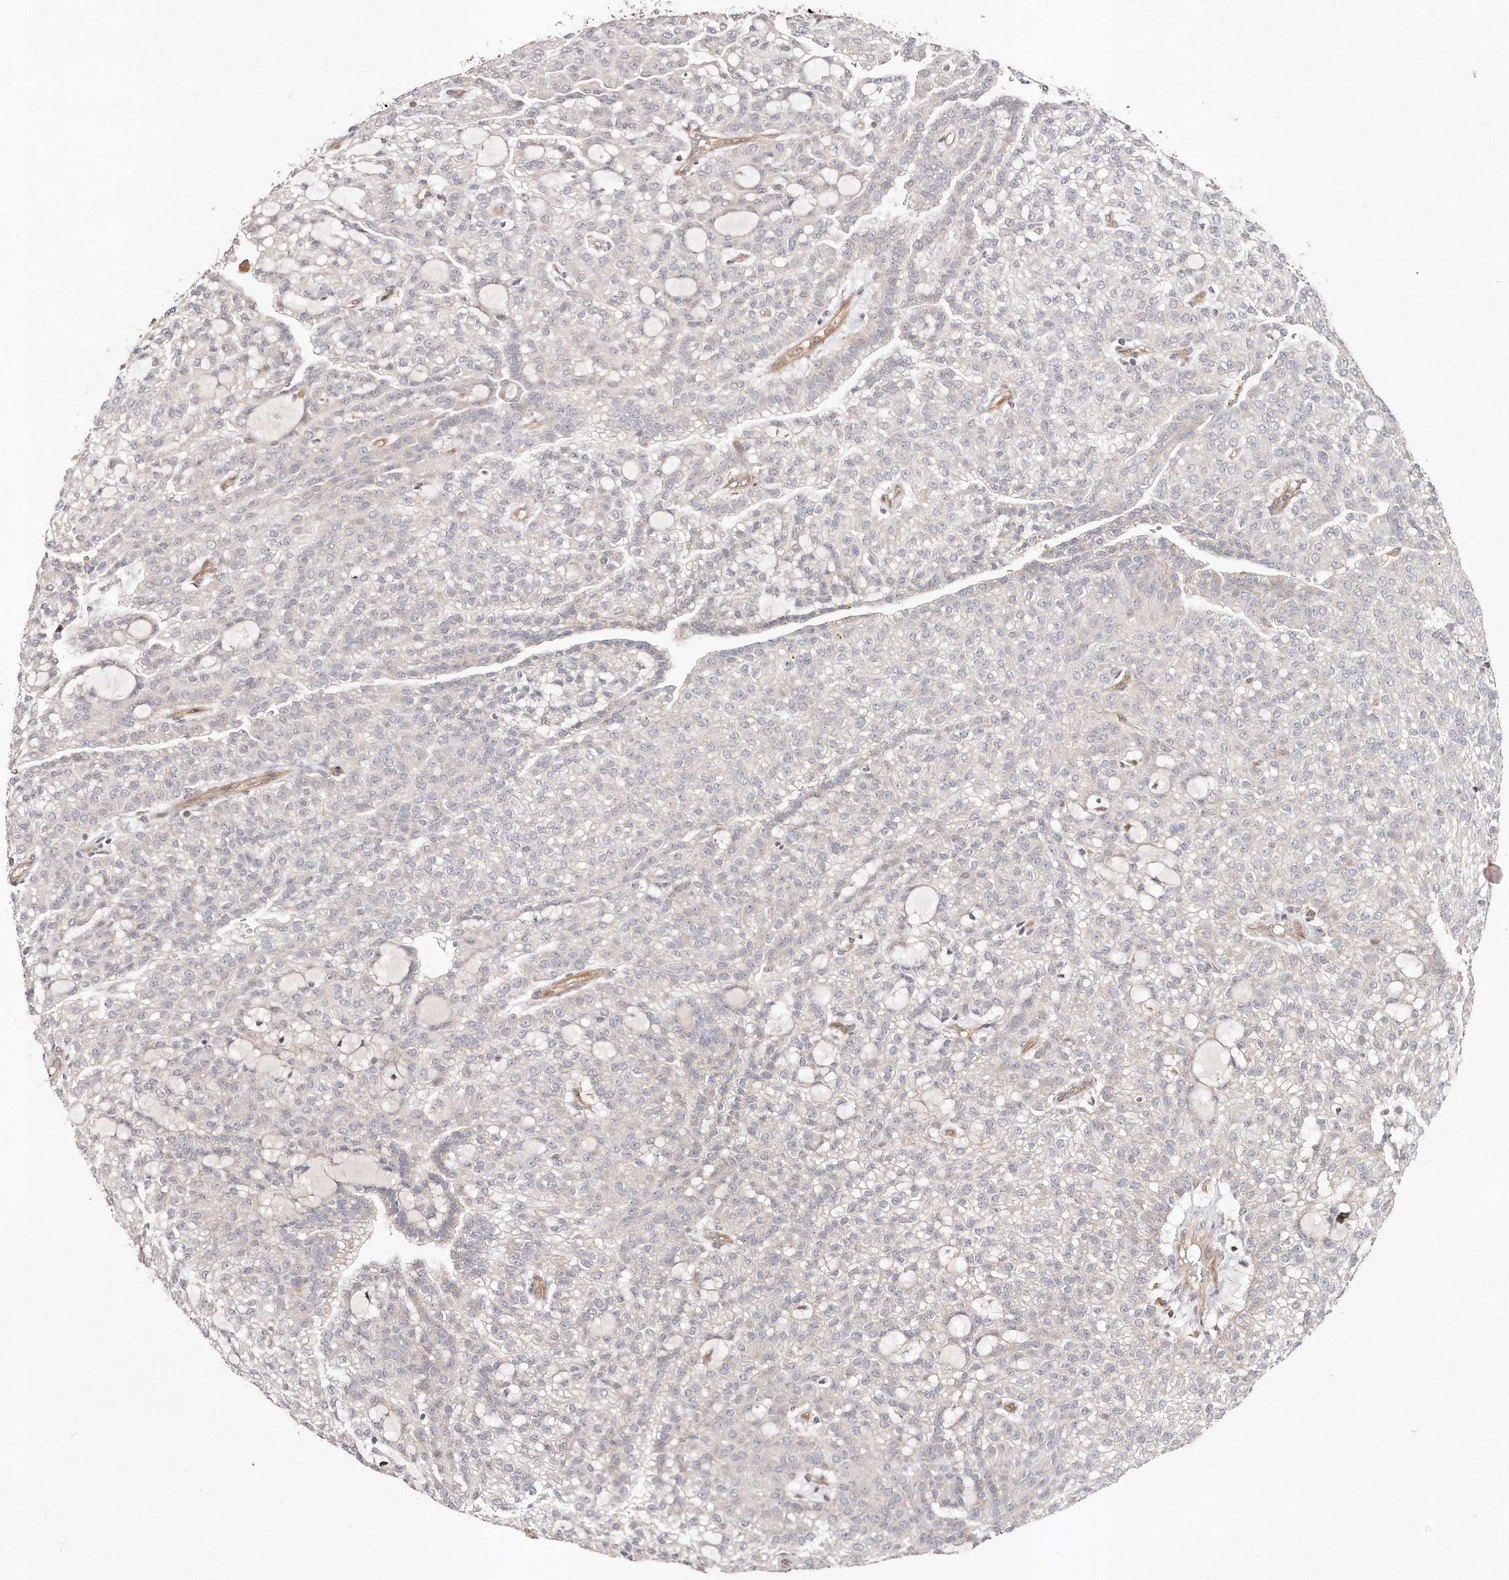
{"staining": {"intensity": "negative", "quantity": "none", "location": "none"}, "tissue": "renal cancer", "cell_type": "Tumor cells", "image_type": "cancer", "snomed": [{"axis": "morphology", "description": "Adenocarcinoma, NOS"}, {"axis": "topography", "description": "Kidney"}], "caption": "Tumor cells show no significant protein staining in adenocarcinoma (renal).", "gene": "GBP4", "patient": {"sex": "male", "age": 63}}